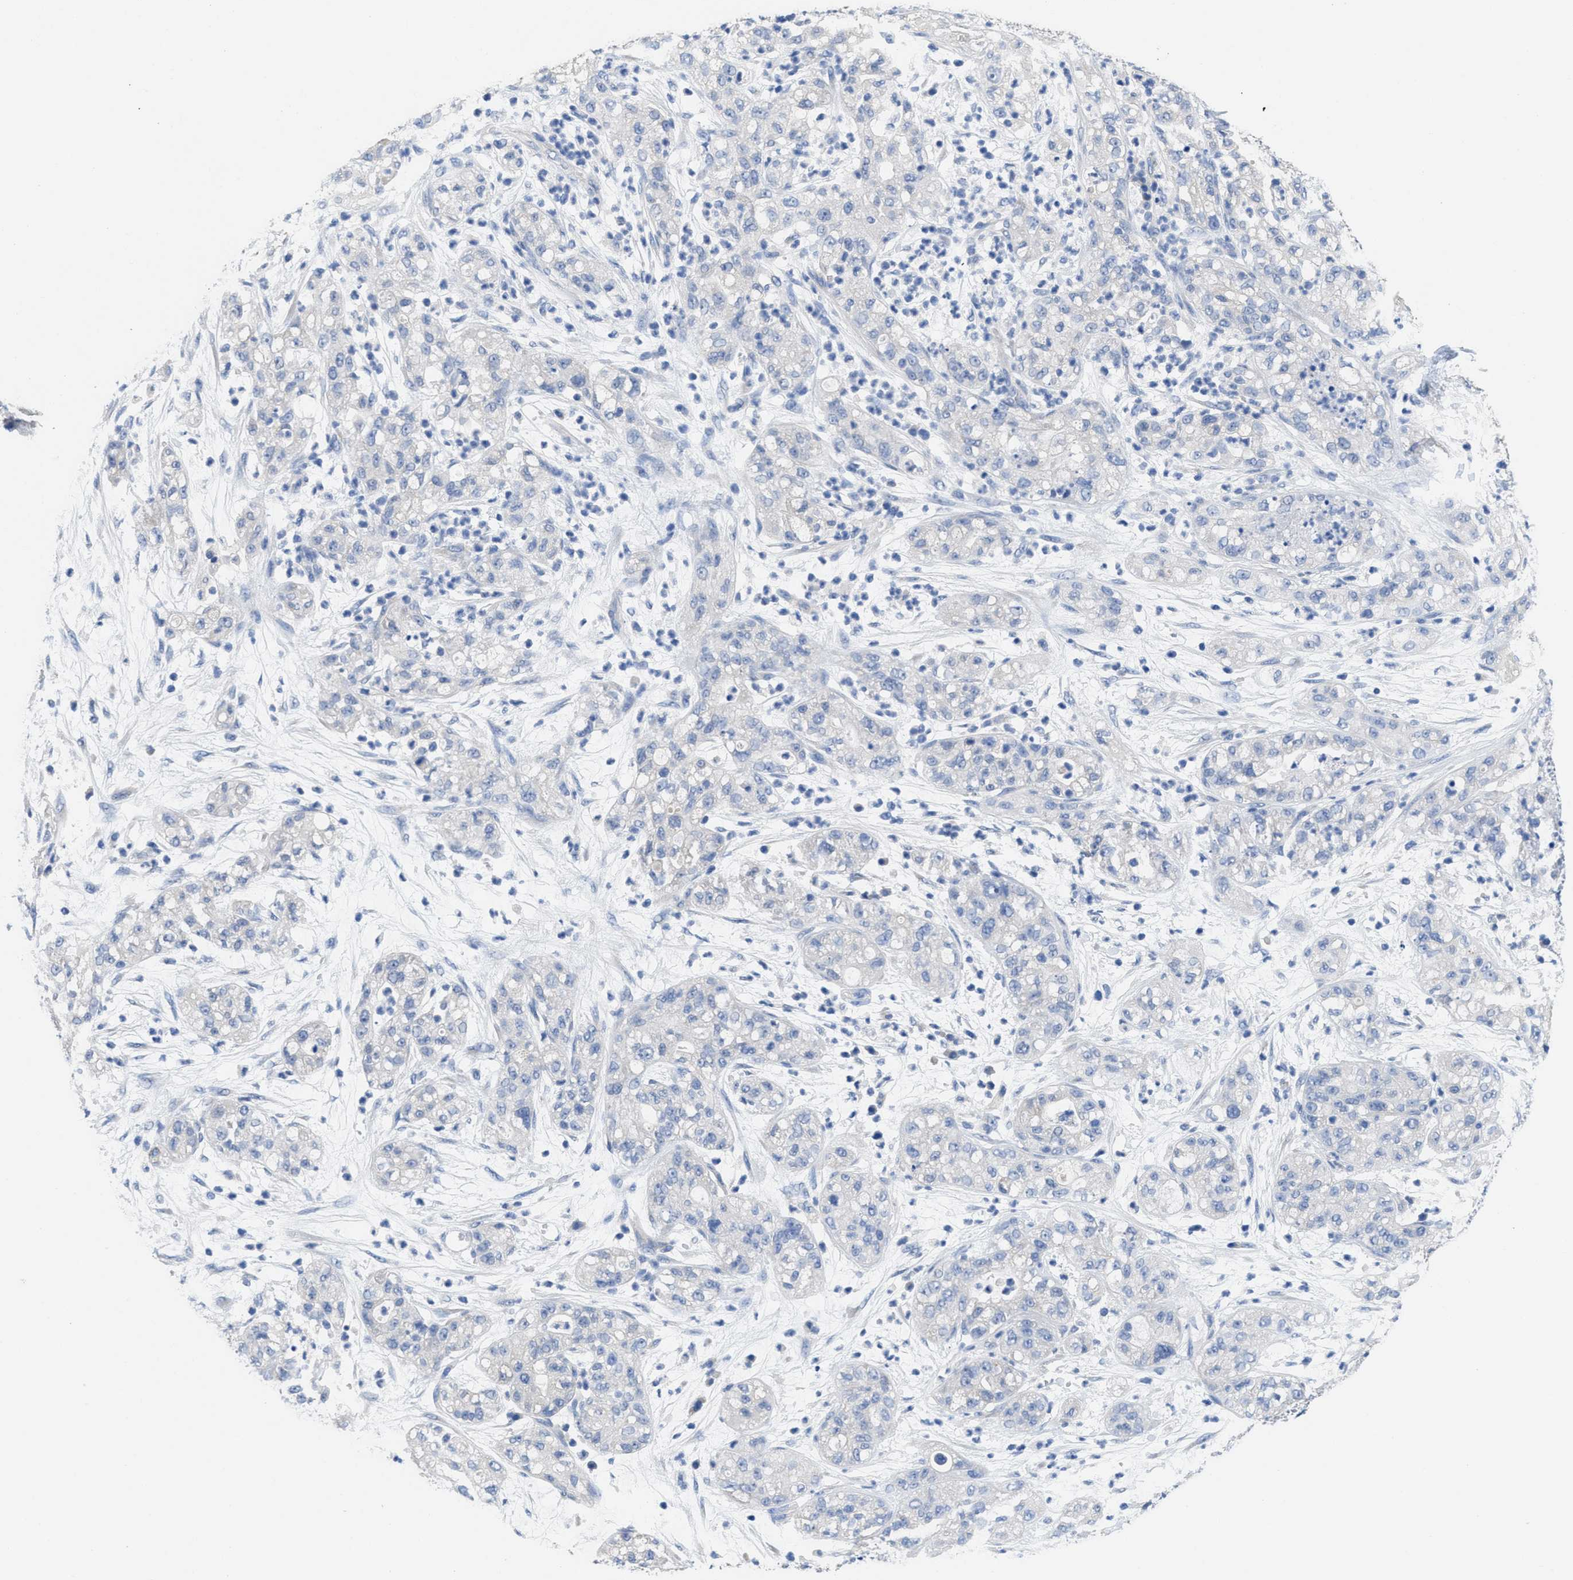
{"staining": {"intensity": "negative", "quantity": "none", "location": "none"}, "tissue": "pancreatic cancer", "cell_type": "Tumor cells", "image_type": "cancer", "snomed": [{"axis": "morphology", "description": "Adenocarcinoma, NOS"}, {"axis": "topography", "description": "Pancreas"}], "caption": "This is an IHC image of human pancreatic adenocarcinoma. There is no staining in tumor cells.", "gene": "CA9", "patient": {"sex": "female", "age": 78}}